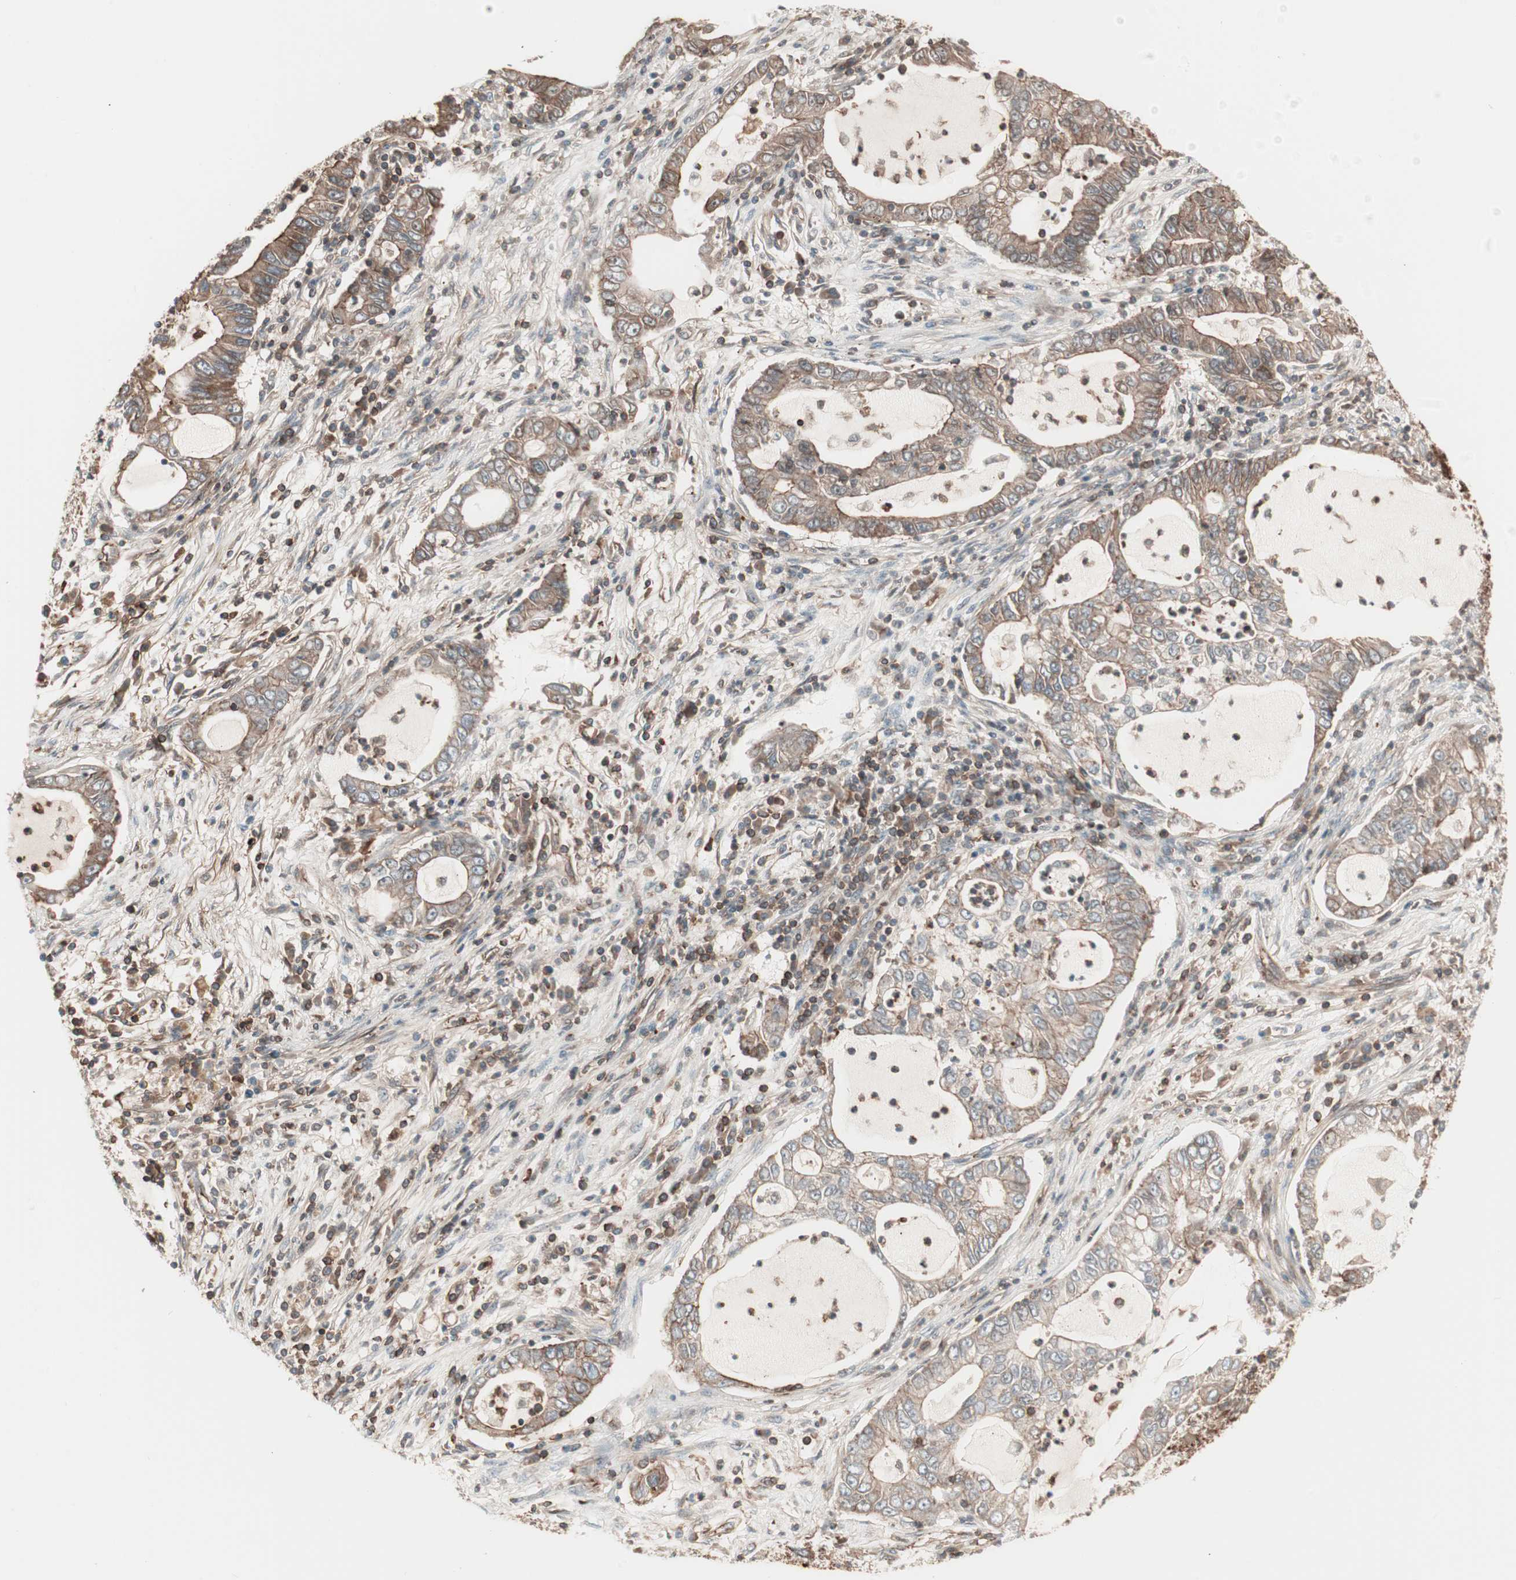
{"staining": {"intensity": "moderate", "quantity": ">75%", "location": "cytoplasmic/membranous"}, "tissue": "lung cancer", "cell_type": "Tumor cells", "image_type": "cancer", "snomed": [{"axis": "morphology", "description": "Adenocarcinoma, NOS"}, {"axis": "topography", "description": "Lung"}], "caption": "This is an image of immunohistochemistry (IHC) staining of lung cancer, which shows moderate expression in the cytoplasmic/membranous of tumor cells.", "gene": "TCP11L1", "patient": {"sex": "female", "age": 51}}